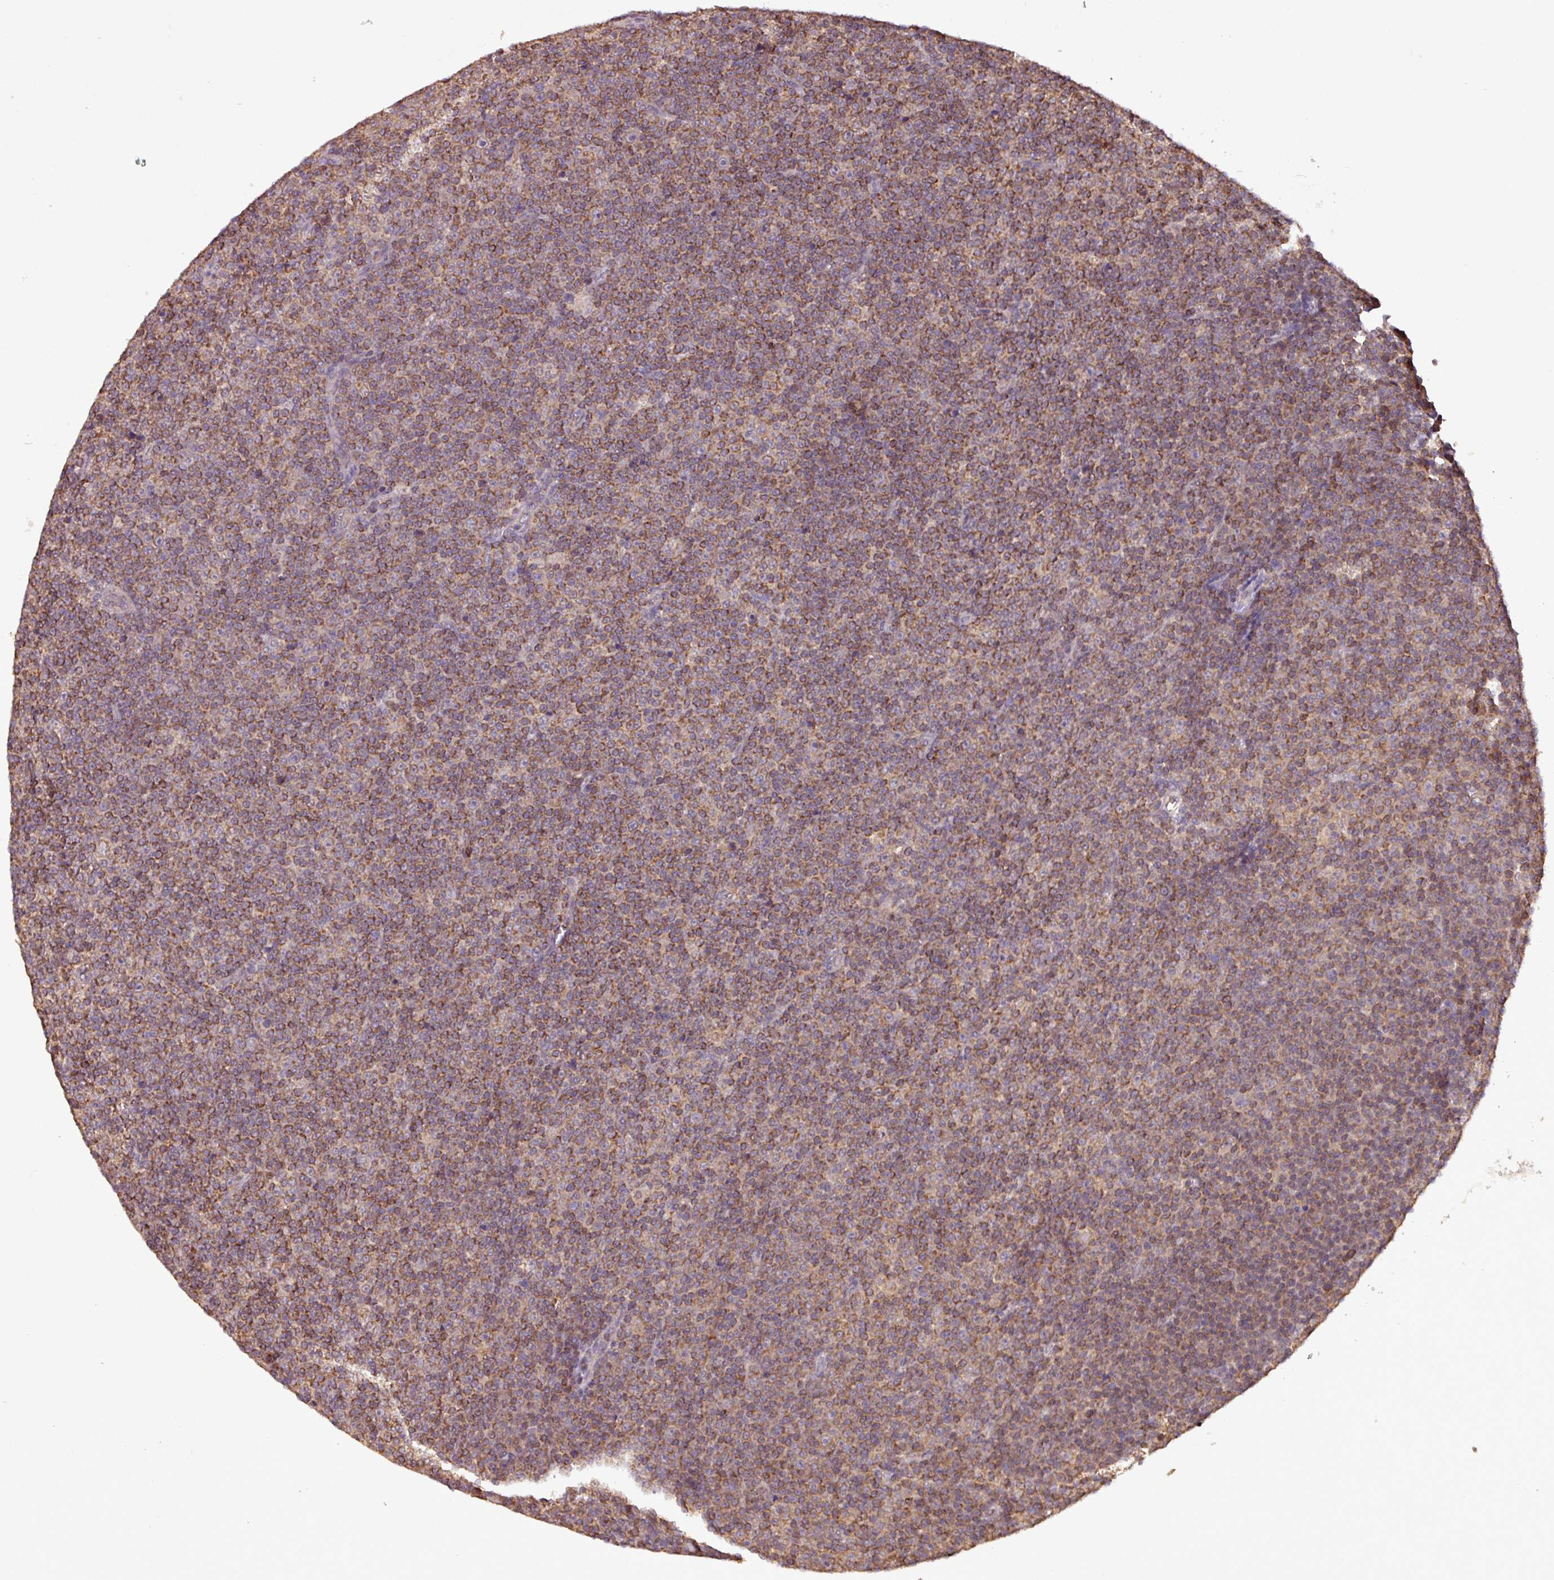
{"staining": {"intensity": "moderate", "quantity": ">75%", "location": "cytoplasmic/membranous"}, "tissue": "lymphoma", "cell_type": "Tumor cells", "image_type": "cancer", "snomed": [{"axis": "morphology", "description": "Malignant lymphoma, non-Hodgkin's type, Low grade"}, {"axis": "topography", "description": "Lymph node"}], "caption": "Immunohistochemical staining of human lymphoma shows medium levels of moderate cytoplasmic/membranous positivity in approximately >75% of tumor cells.", "gene": "MCTP2", "patient": {"sex": "female", "age": 67}}